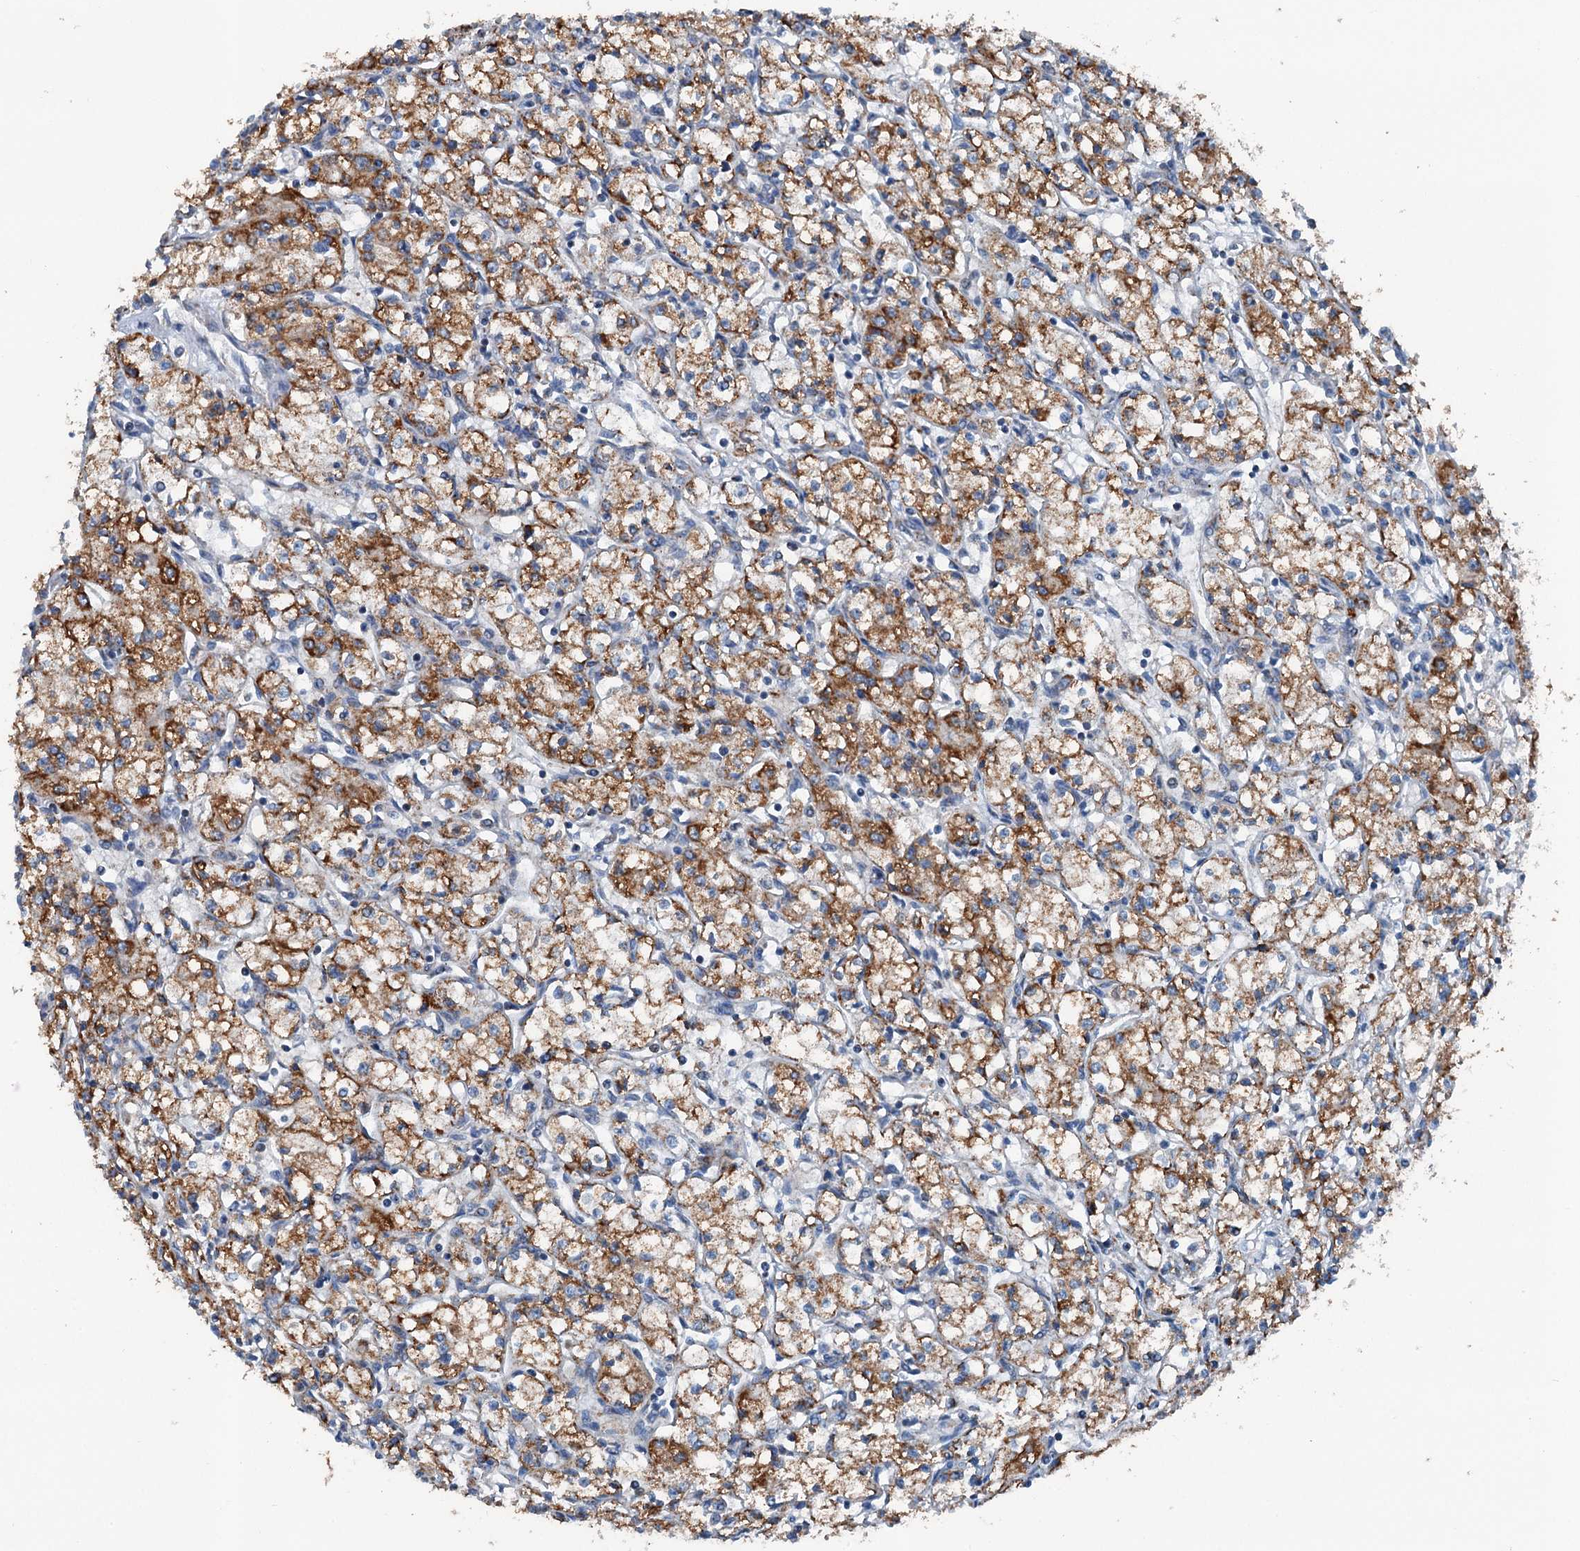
{"staining": {"intensity": "moderate", "quantity": ">75%", "location": "cytoplasmic/membranous"}, "tissue": "renal cancer", "cell_type": "Tumor cells", "image_type": "cancer", "snomed": [{"axis": "morphology", "description": "Adenocarcinoma, NOS"}, {"axis": "topography", "description": "Kidney"}], "caption": "IHC of human renal cancer (adenocarcinoma) reveals medium levels of moderate cytoplasmic/membranous staining in about >75% of tumor cells.", "gene": "TRPT1", "patient": {"sex": "male", "age": 59}}